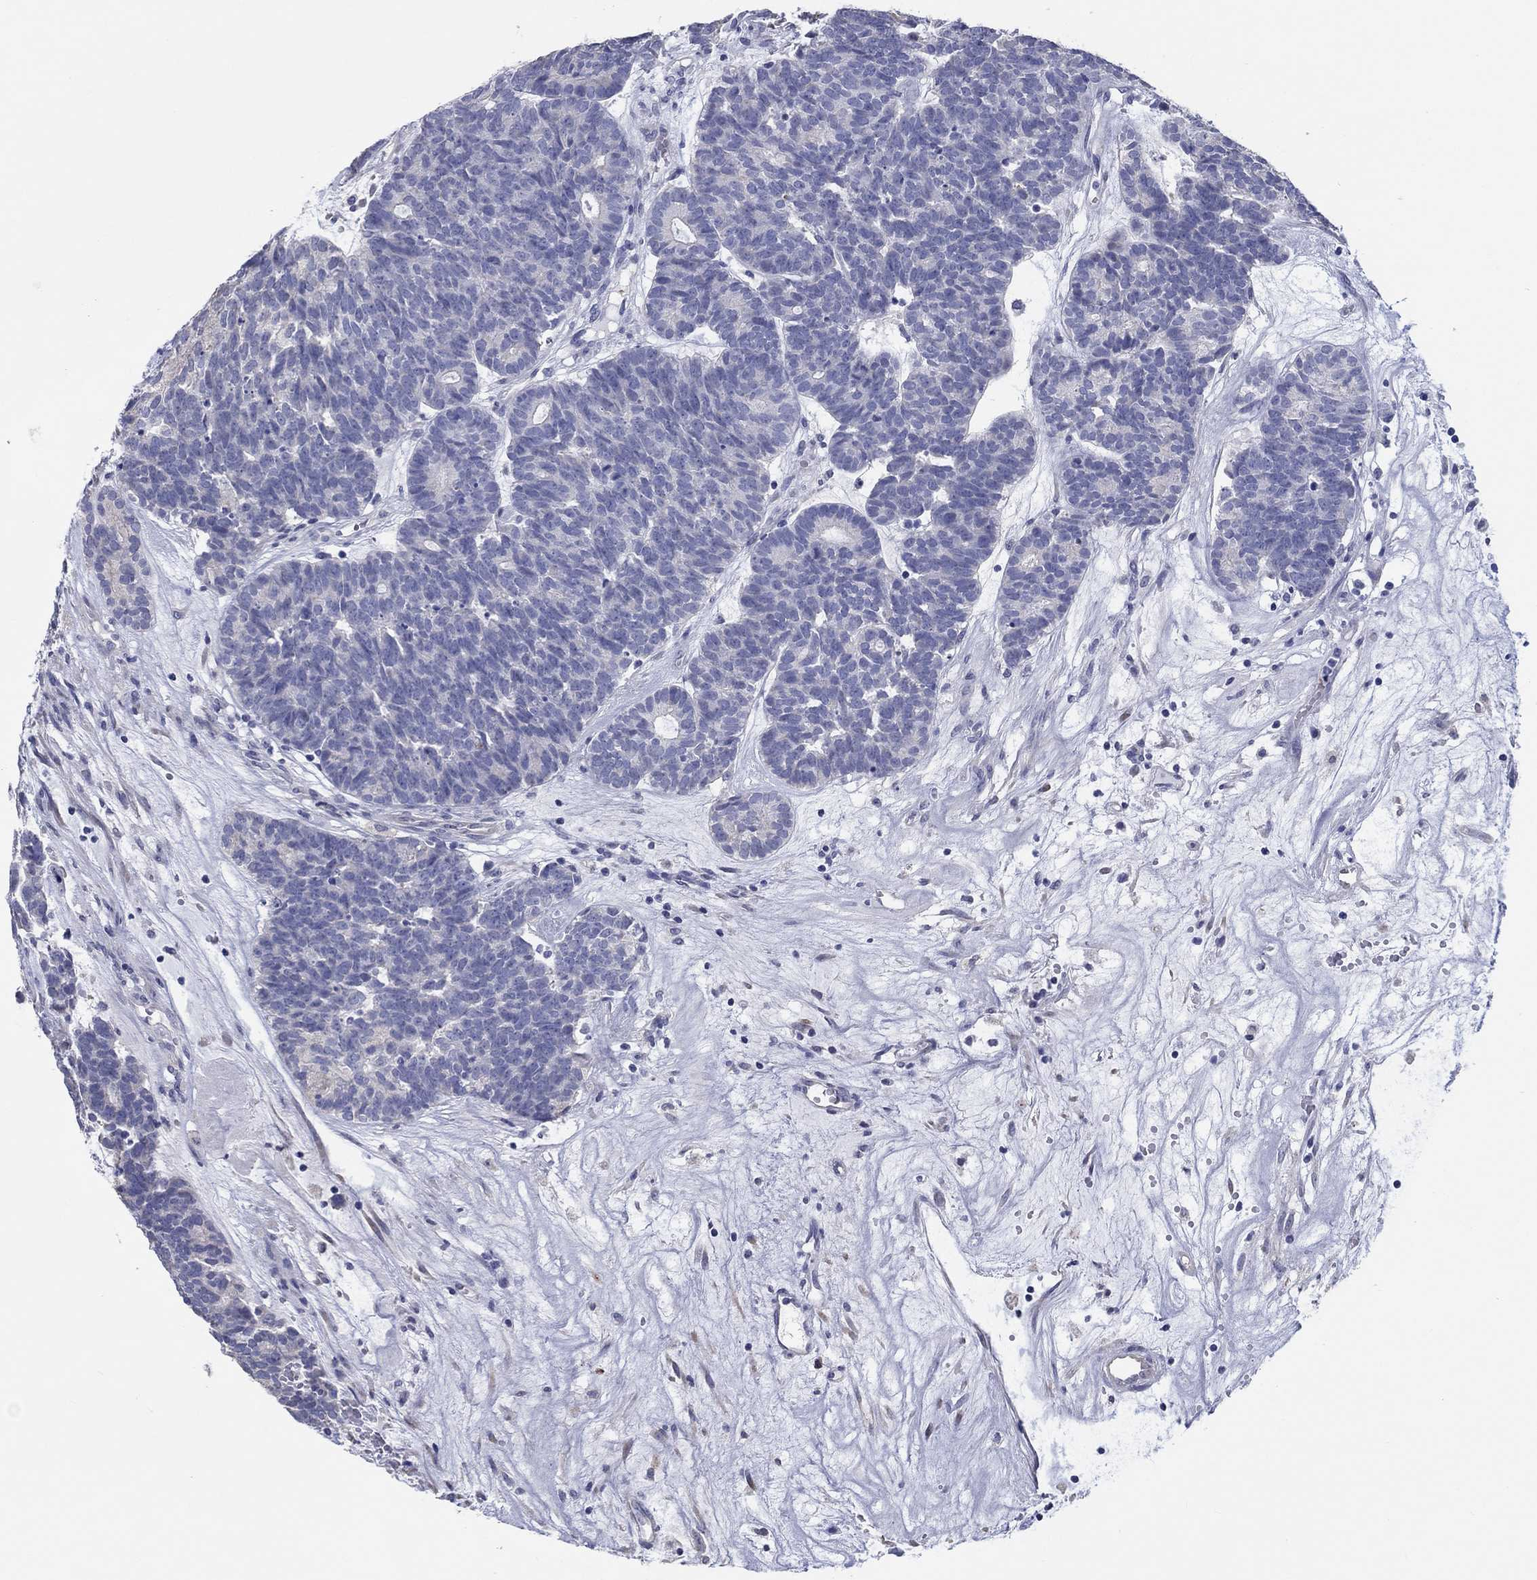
{"staining": {"intensity": "negative", "quantity": "none", "location": "none"}, "tissue": "head and neck cancer", "cell_type": "Tumor cells", "image_type": "cancer", "snomed": [{"axis": "morphology", "description": "Adenocarcinoma, NOS"}, {"axis": "topography", "description": "Head-Neck"}], "caption": "Protein analysis of head and neck cancer (adenocarcinoma) demonstrates no significant staining in tumor cells.", "gene": "LRRC4C", "patient": {"sex": "female", "age": 81}}